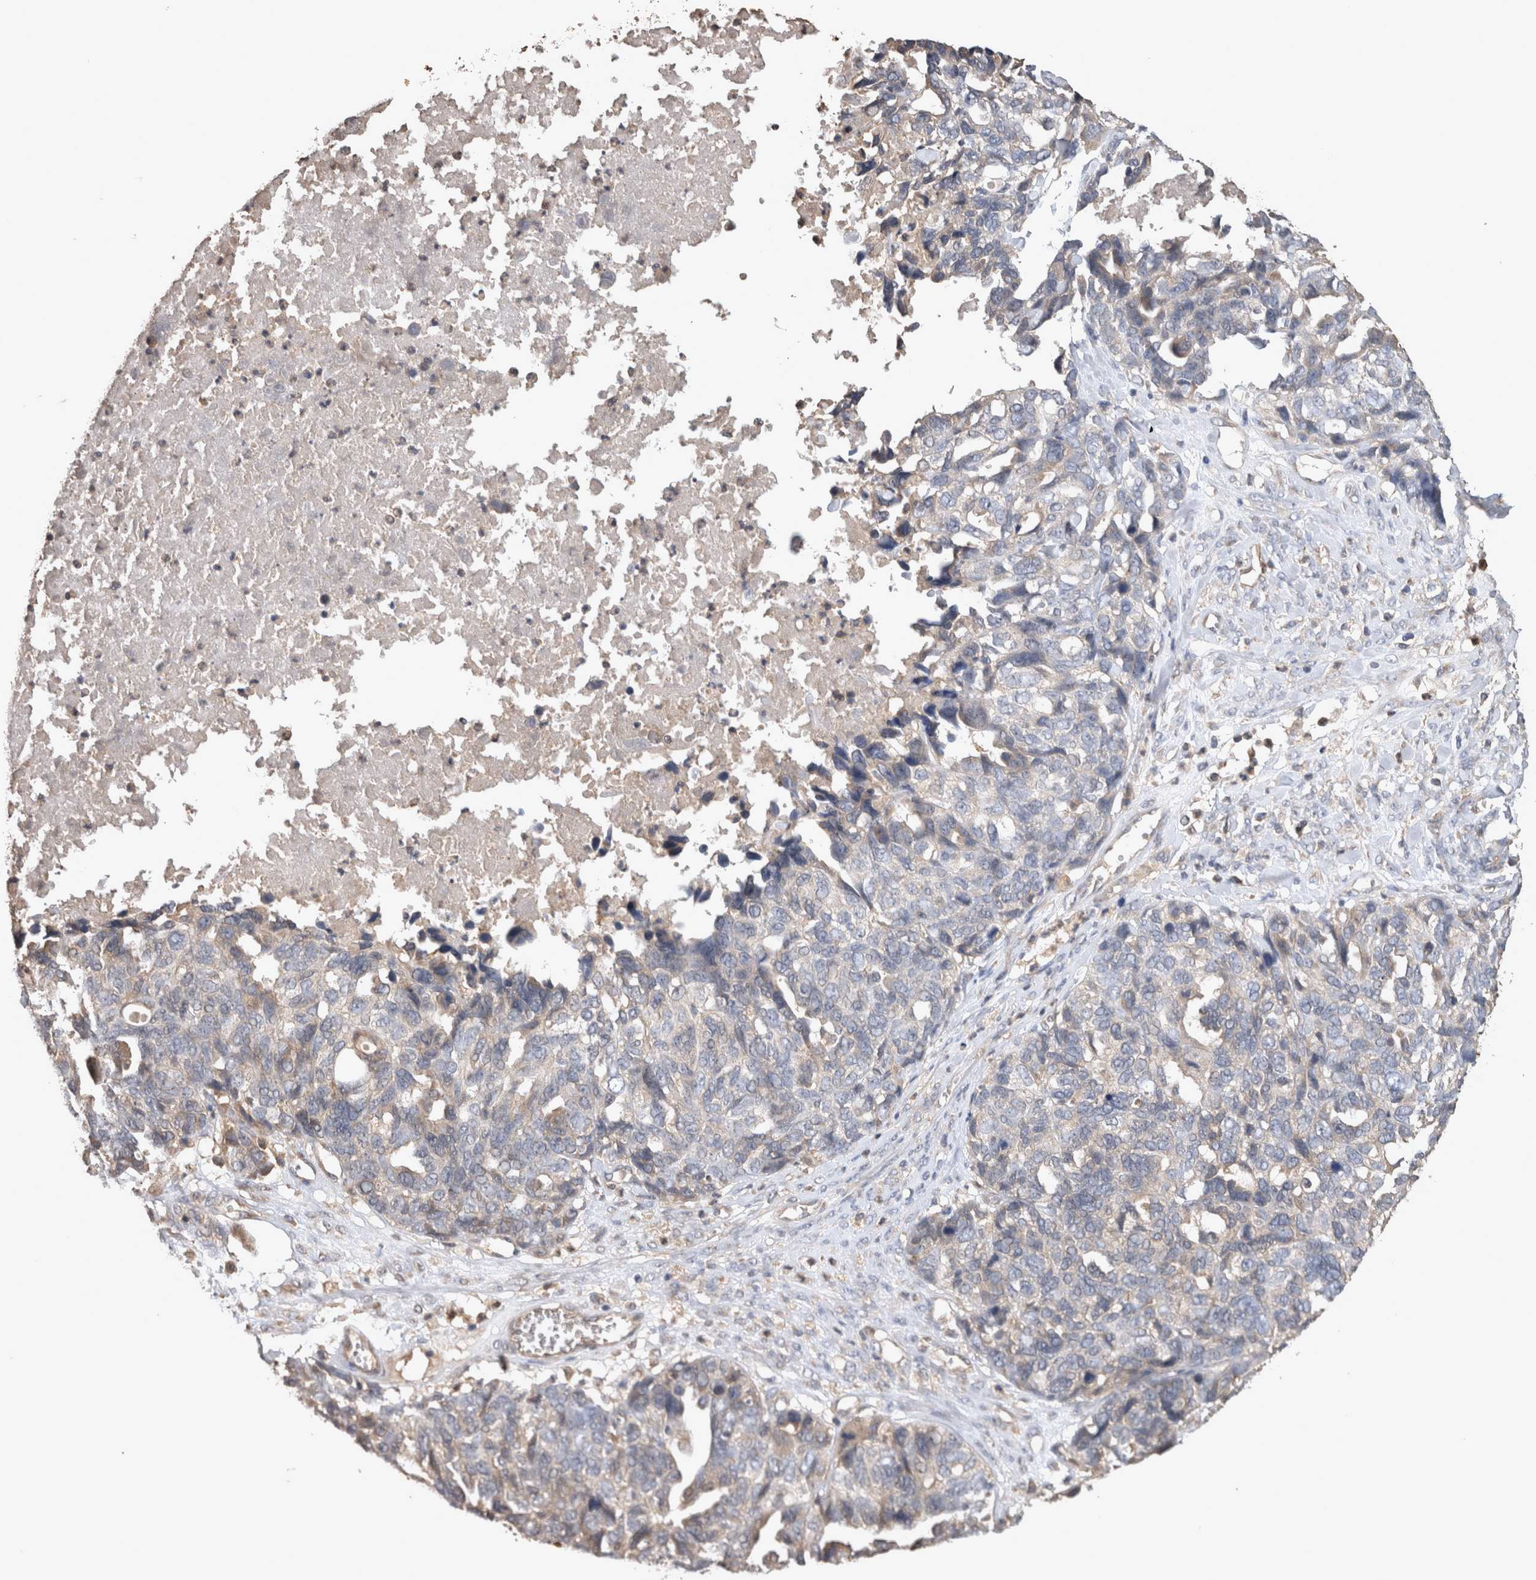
{"staining": {"intensity": "negative", "quantity": "none", "location": "none"}, "tissue": "ovarian cancer", "cell_type": "Tumor cells", "image_type": "cancer", "snomed": [{"axis": "morphology", "description": "Cystadenocarcinoma, serous, NOS"}, {"axis": "topography", "description": "Ovary"}], "caption": "The photomicrograph demonstrates no significant positivity in tumor cells of ovarian cancer (serous cystadenocarcinoma).", "gene": "TMED7", "patient": {"sex": "female", "age": 79}}